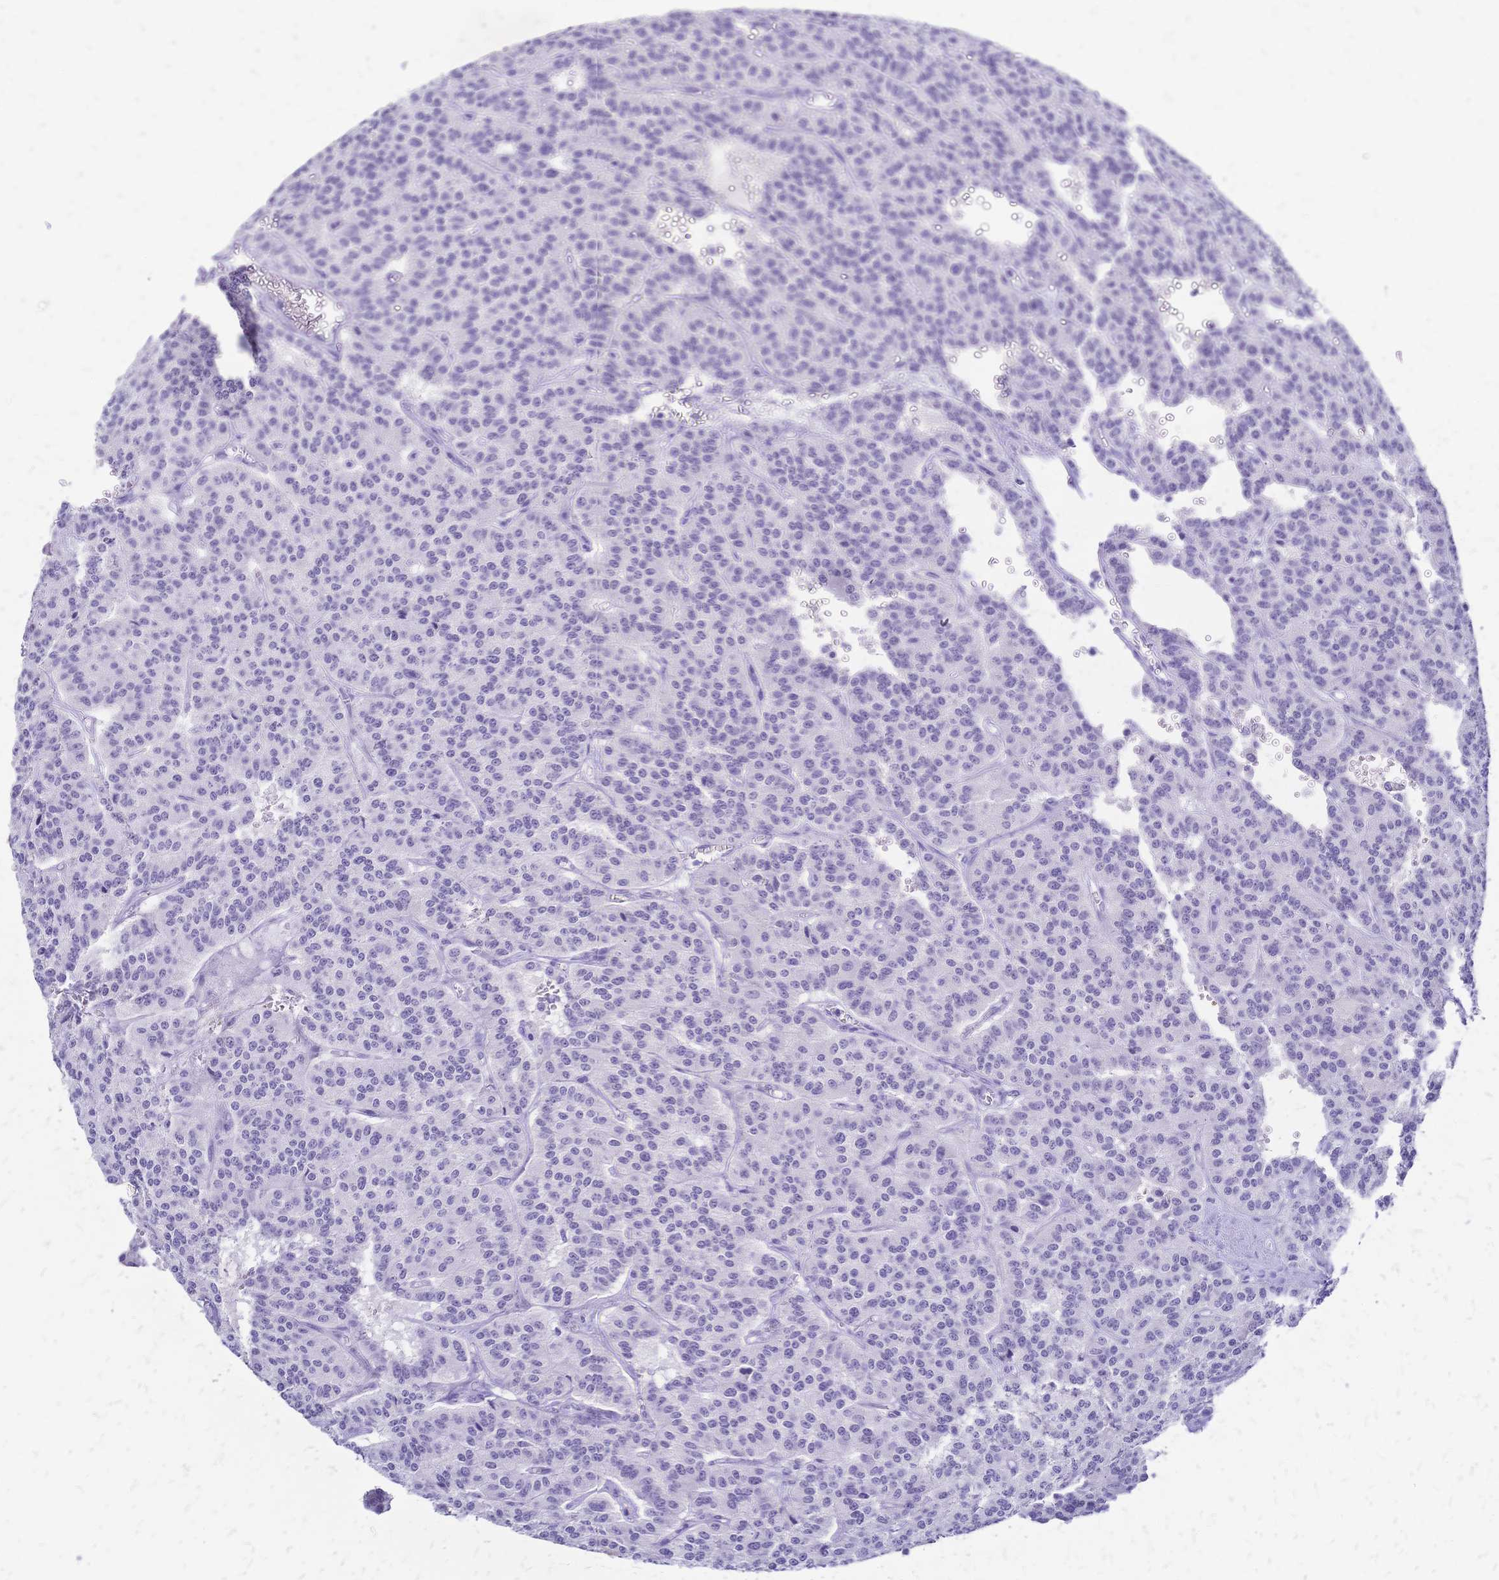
{"staining": {"intensity": "negative", "quantity": "none", "location": "none"}, "tissue": "carcinoid", "cell_type": "Tumor cells", "image_type": "cancer", "snomed": [{"axis": "morphology", "description": "Carcinoid, malignant, NOS"}, {"axis": "topography", "description": "Lung"}], "caption": "The image displays no significant expression in tumor cells of carcinoid.", "gene": "FA2H", "patient": {"sex": "female", "age": 71}}